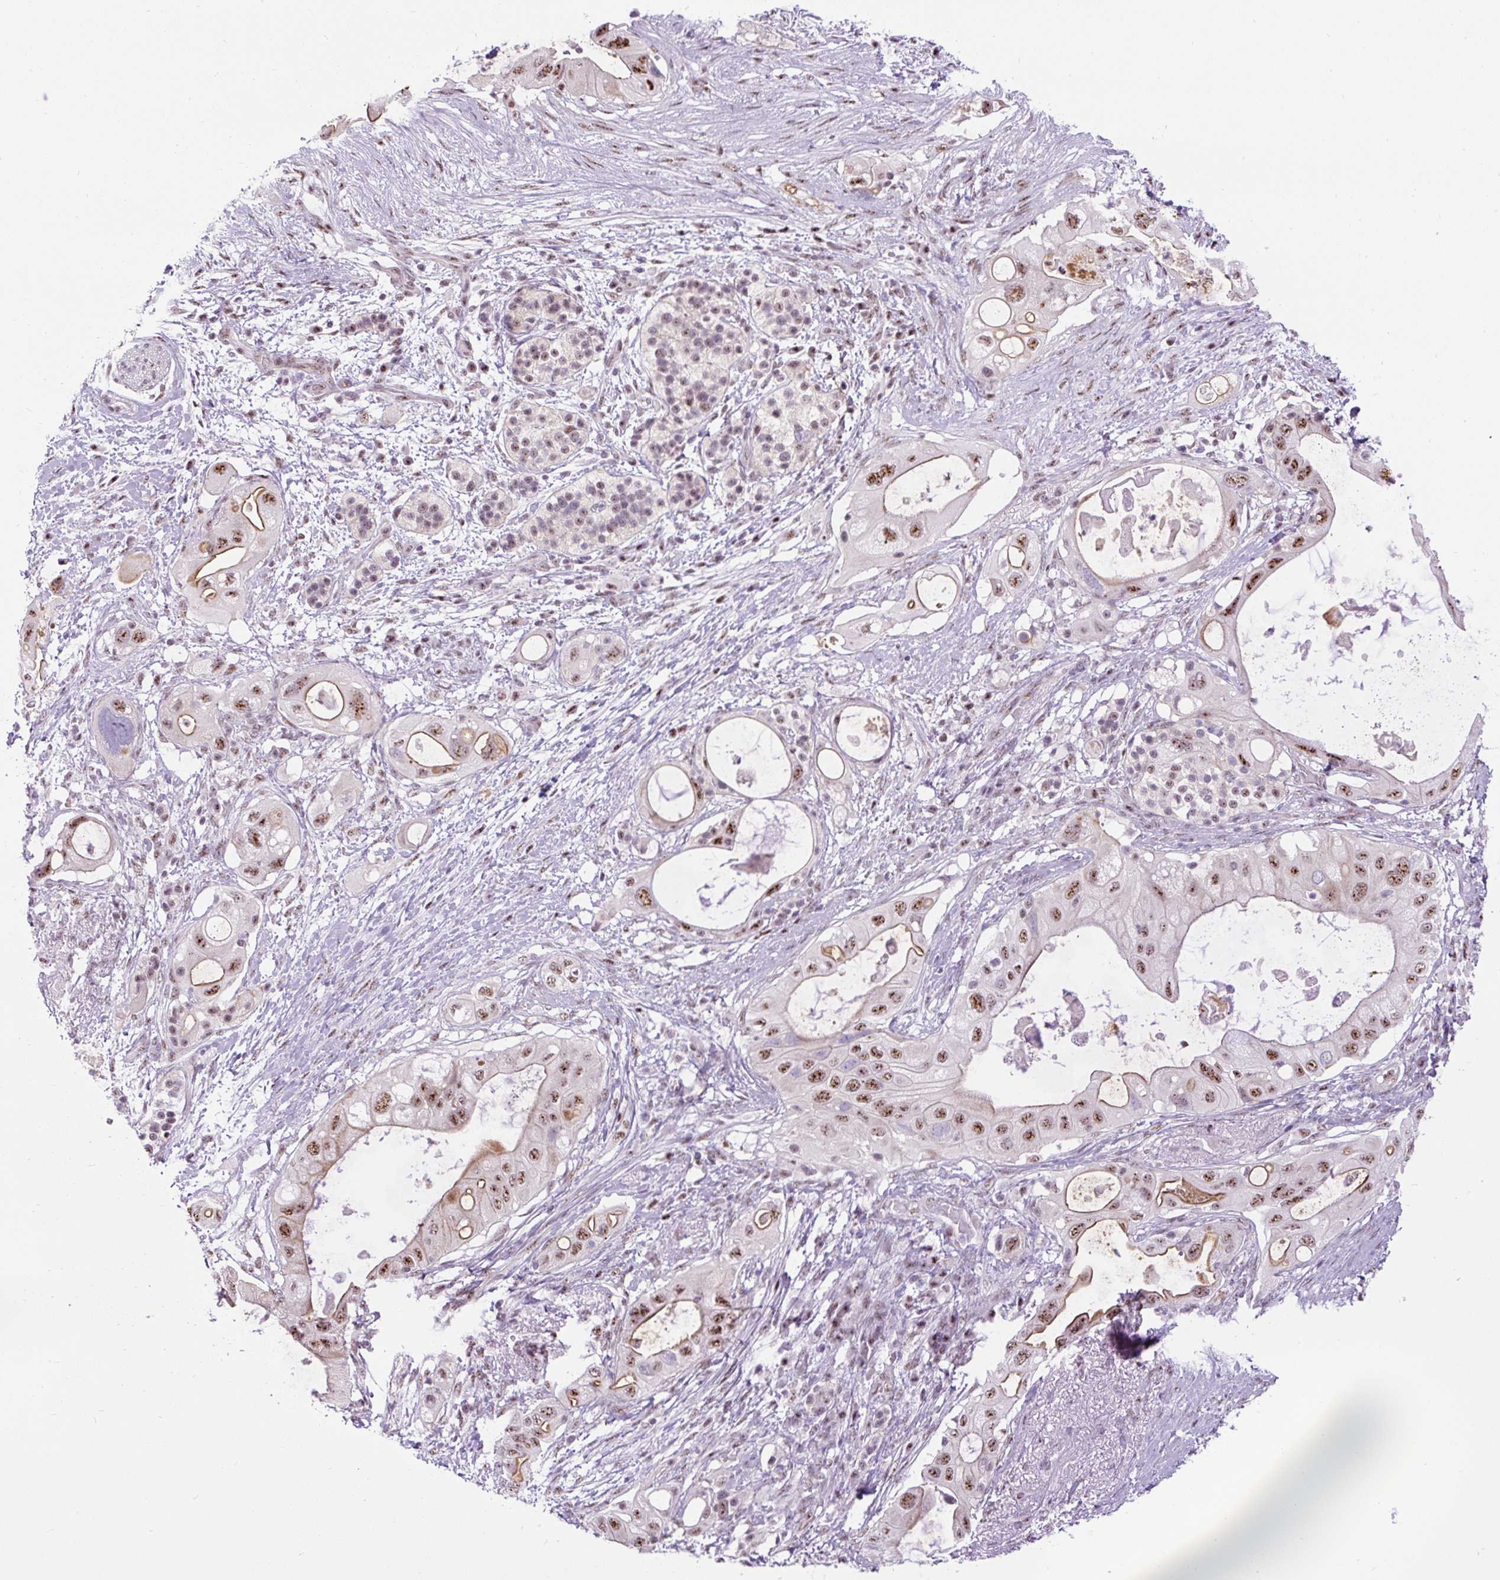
{"staining": {"intensity": "moderate", "quantity": ">75%", "location": "cytoplasmic/membranous,nuclear"}, "tissue": "pancreatic cancer", "cell_type": "Tumor cells", "image_type": "cancer", "snomed": [{"axis": "morphology", "description": "Adenocarcinoma, NOS"}, {"axis": "topography", "description": "Pancreas"}], "caption": "Immunohistochemical staining of human pancreatic cancer (adenocarcinoma) exhibits medium levels of moderate cytoplasmic/membranous and nuclear staining in approximately >75% of tumor cells.", "gene": "SMC5", "patient": {"sex": "female", "age": 72}}